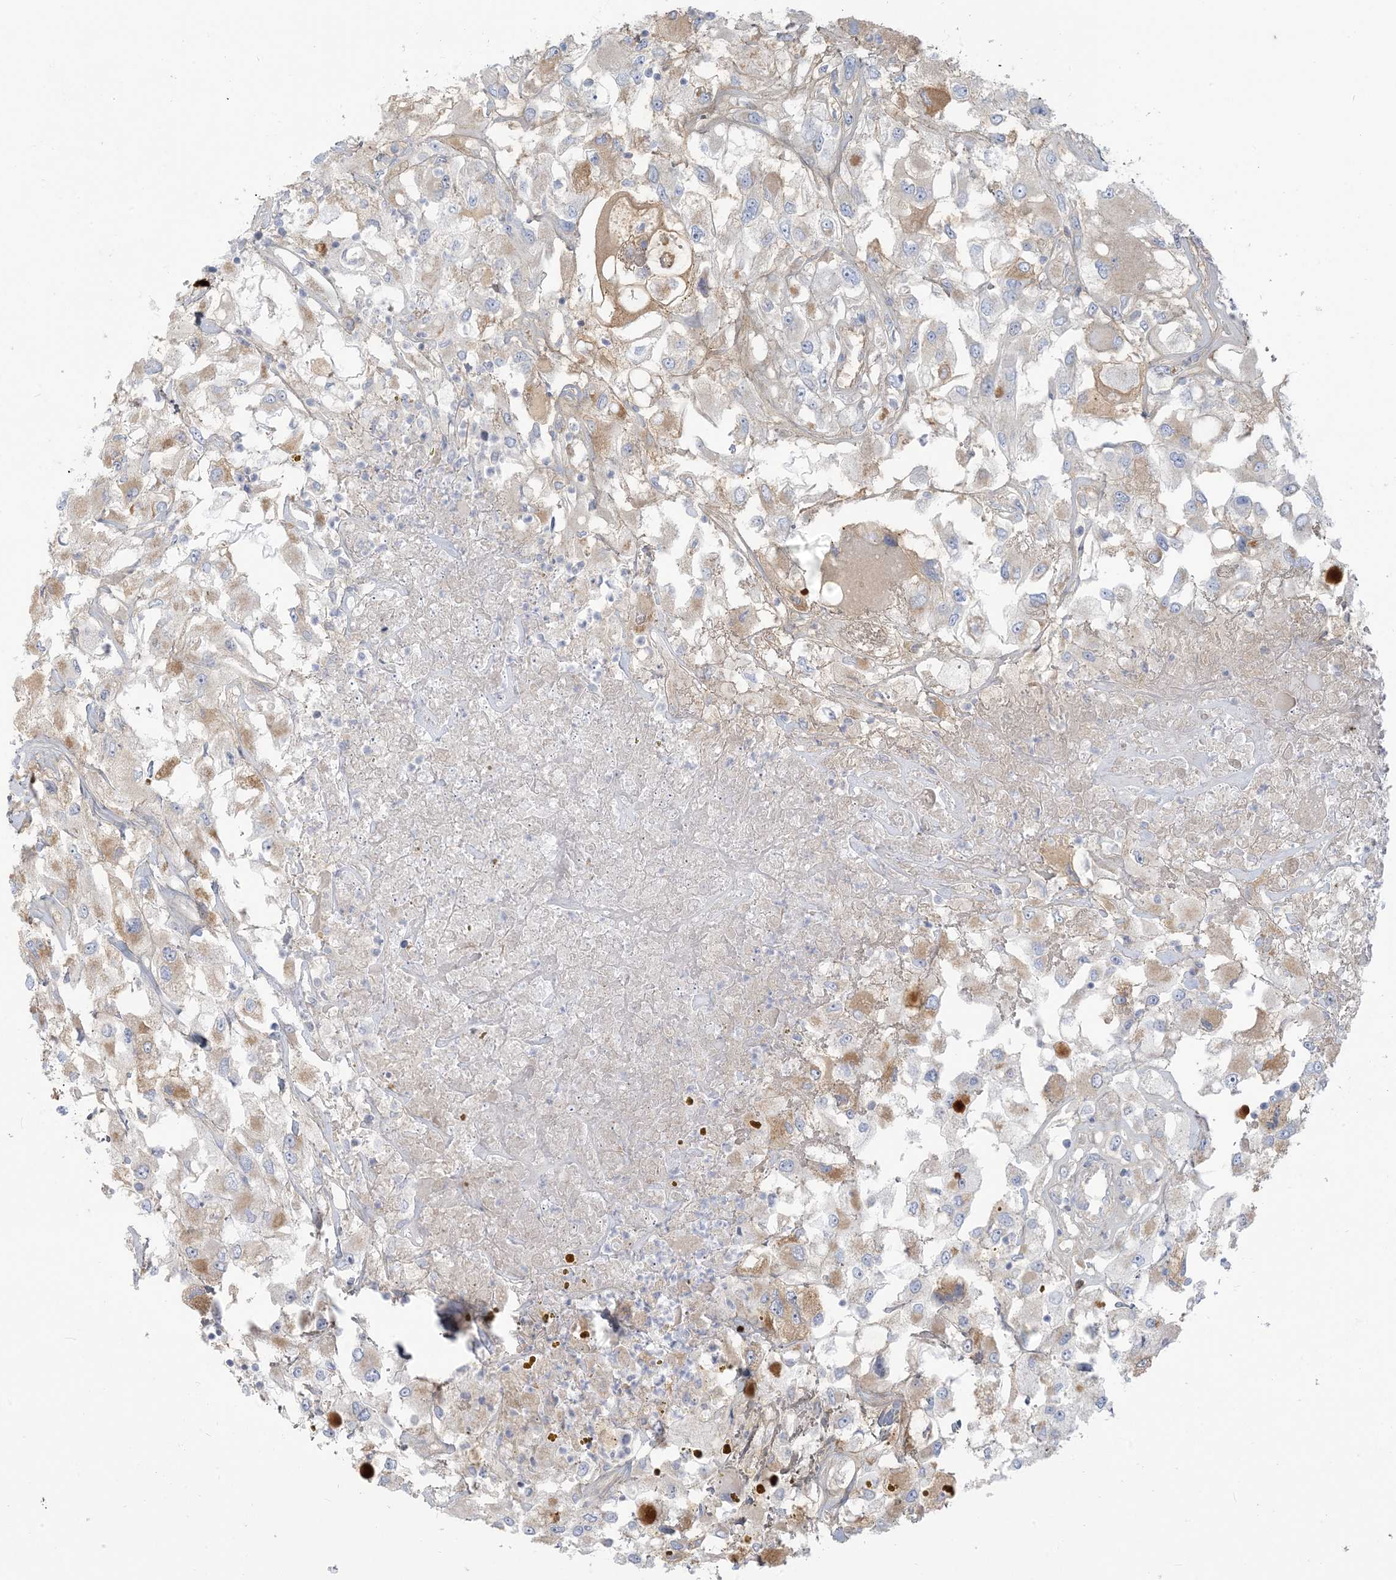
{"staining": {"intensity": "weak", "quantity": "<25%", "location": "cytoplasmic/membranous"}, "tissue": "renal cancer", "cell_type": "Tumor cells", "image_type": "cancer", "snomed": [{"axis": "morphology", "description": "Adenocarcinoma, NOS"}, {"axis": "topography", "description": "Kidney"}], "caption": "DAB immunohistochemical staining of renal adenocarcinoma displays no significant expression in tumor cells.", "gene": "SCML1", "patient": {"sex": "female", "age": 52}}